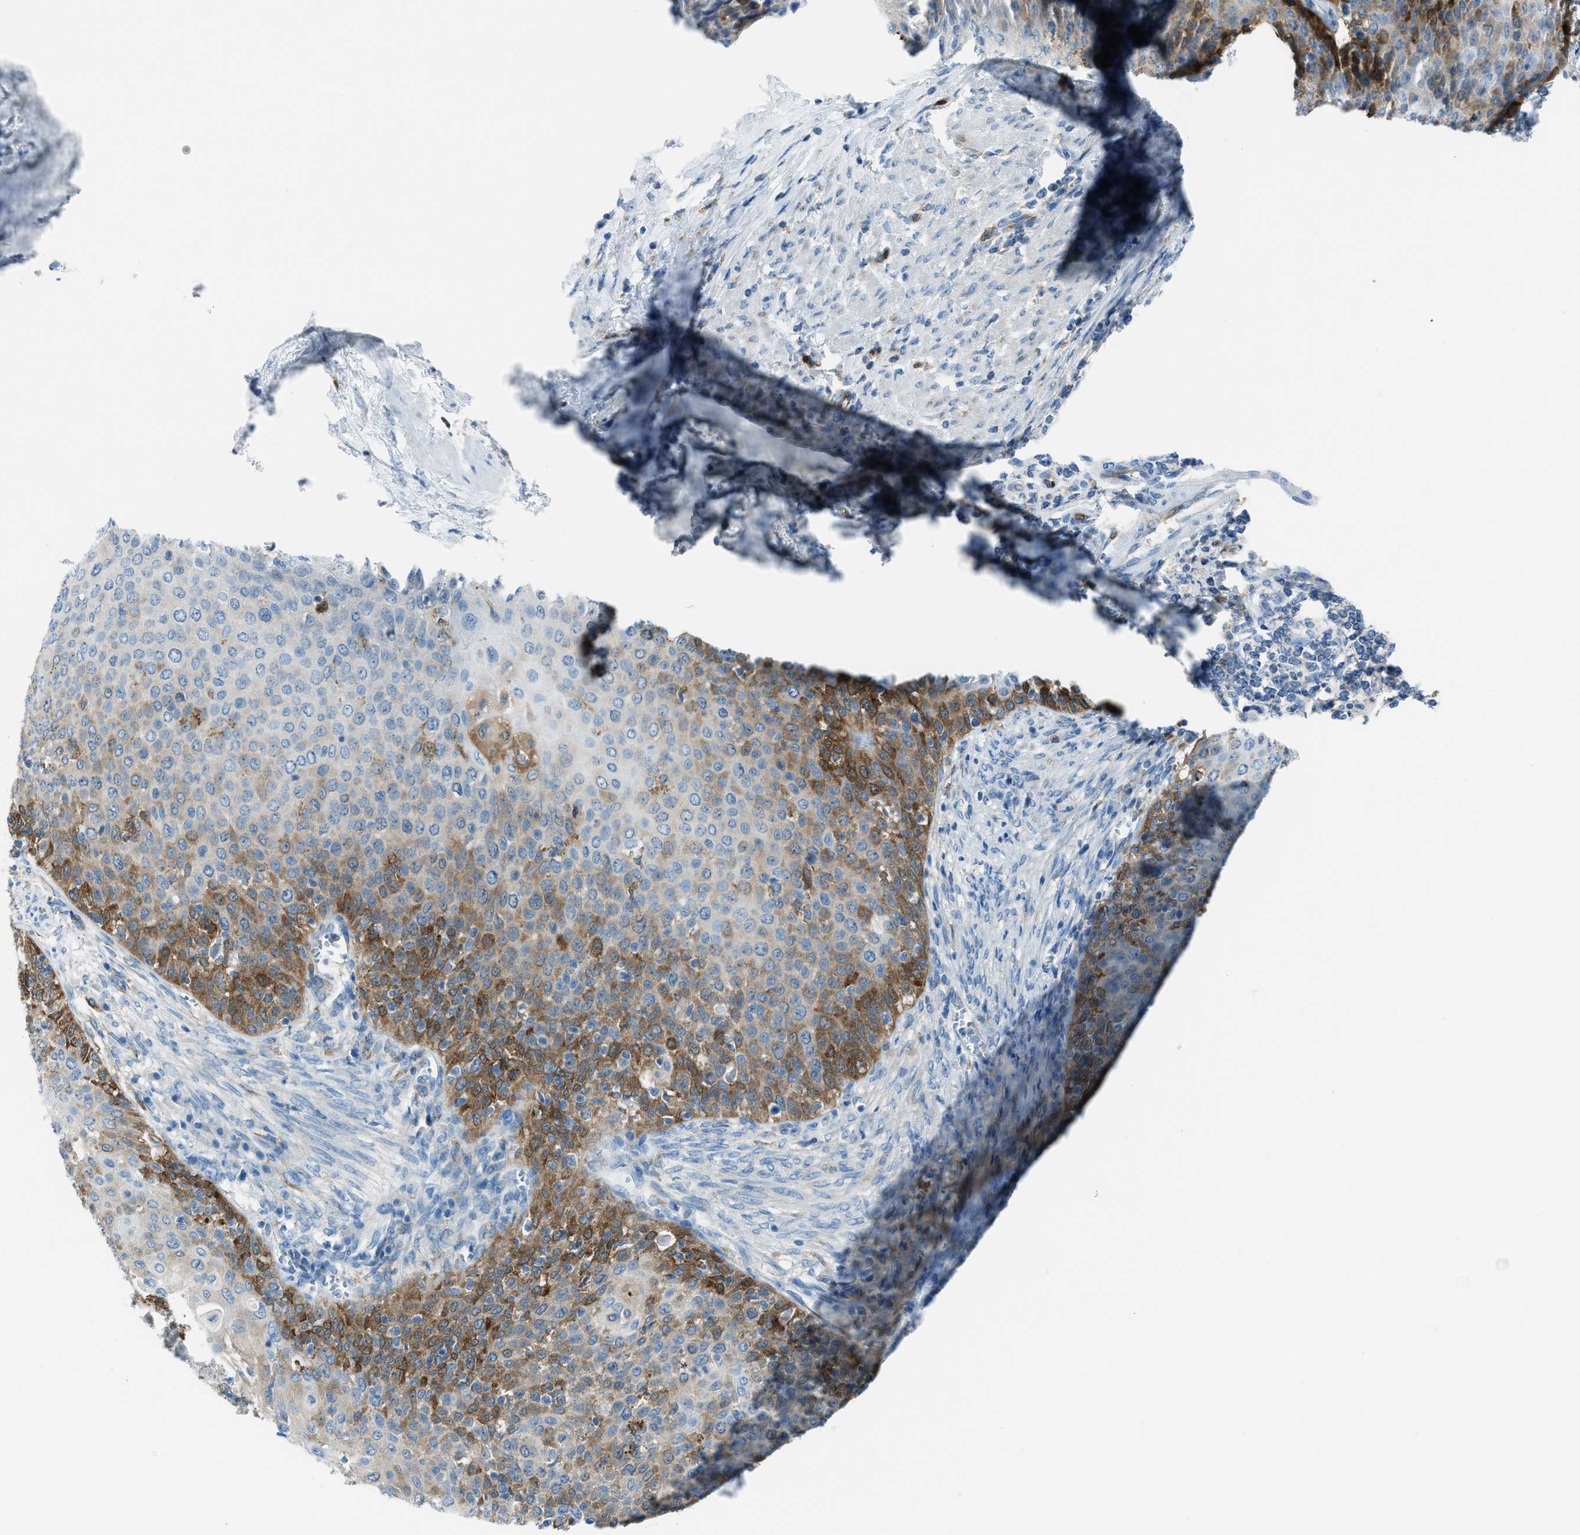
{"staining": {"intensity": "moderate", "quantity": "25%-75%", "location": "cytoplasmic/membranous"}, "tissue": "cervical cancer", "cell_type": "Tumor cells", "image_type": "cancer", "snomed": [{"axis": "morphology", "description": "Squamous cell carcinoma, NOS"}, {"axis": "topography", "description": "Cervix"}], "caption": "Human cervical cancer stained with a brown dye demonstrates moderate cytoplasmic/membranous positive staining in about 25%-75% of tumor cells.", "gene": "MATCAP2", "patient": {"sex": "female", "age": 39}}